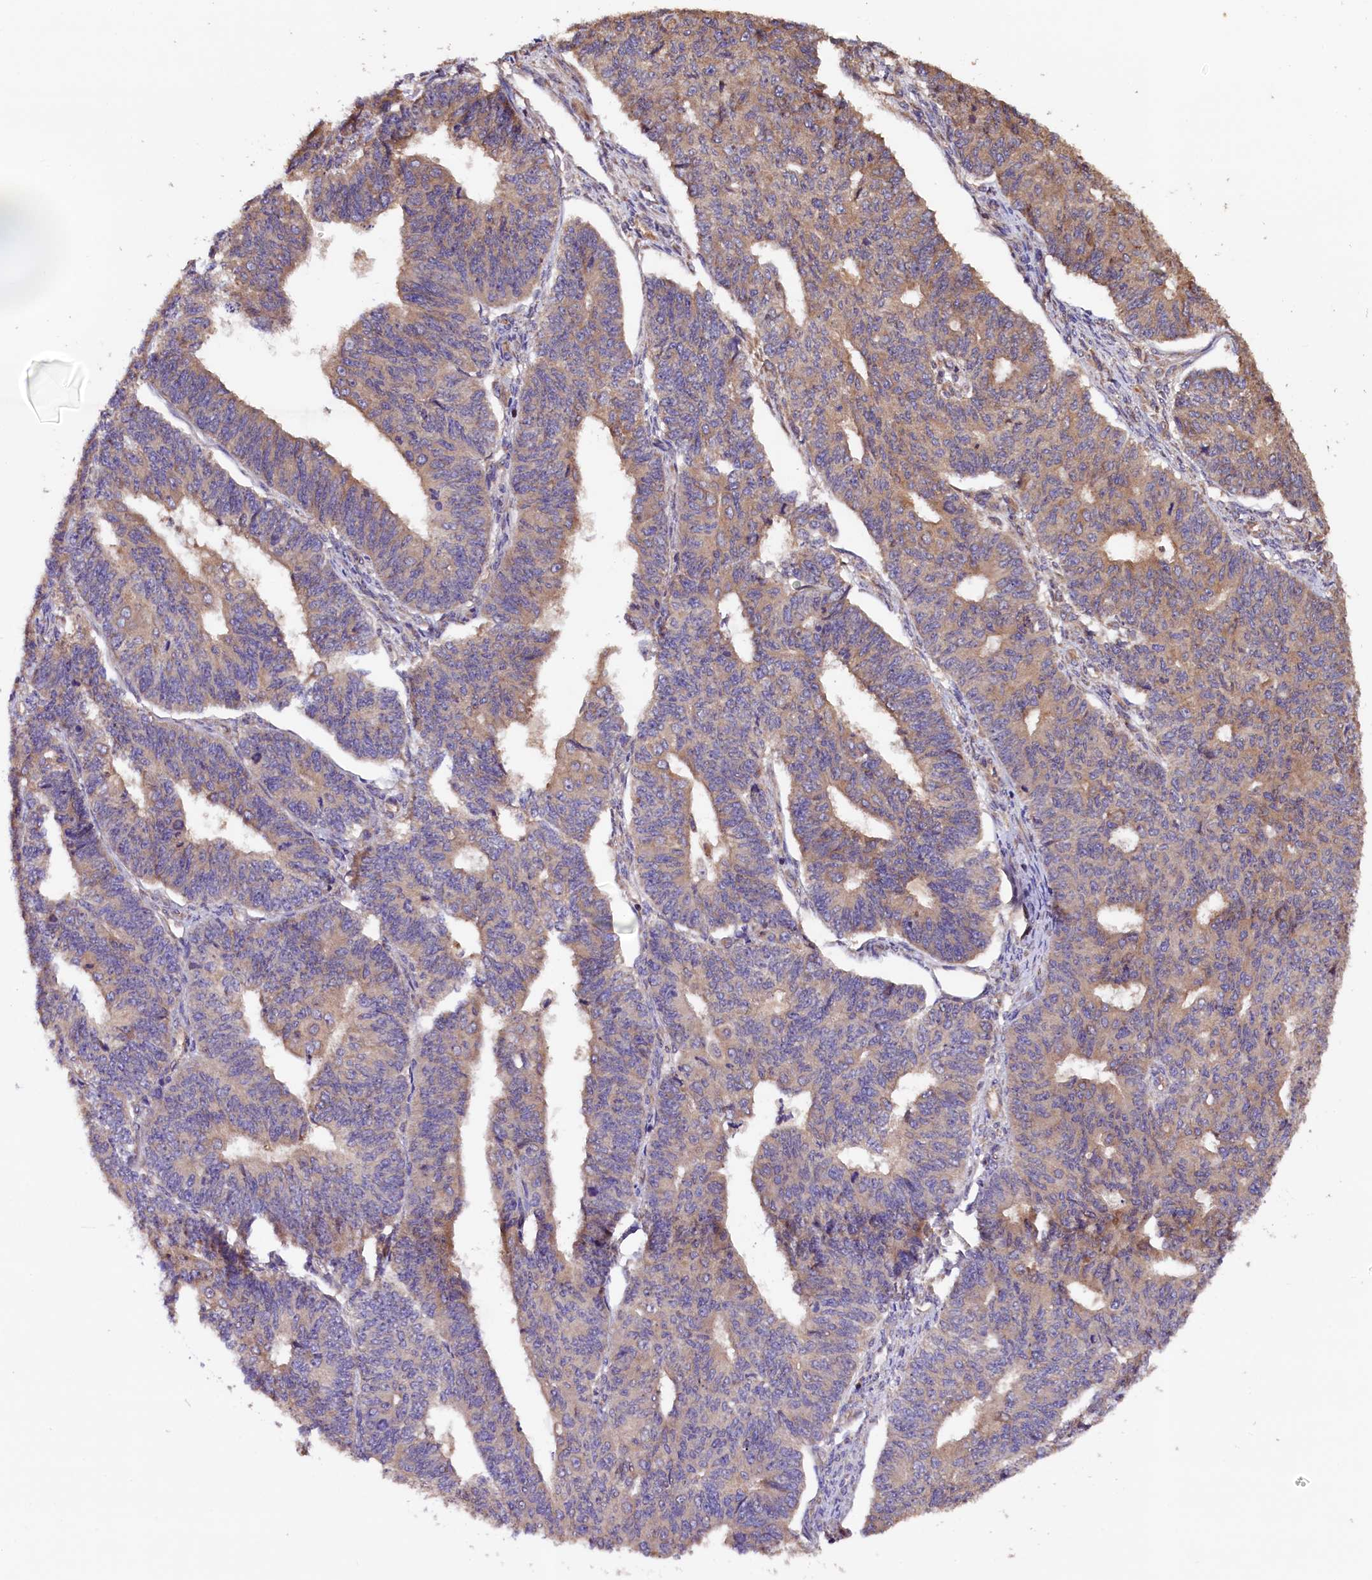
{"staining": {"intensity": "weak", "quantity": "25%-75%", "location": "cytoplasmic/membranous"}, "tissue": "endometrial cancer", "cell_type": "Tumor cells", "image_type": "cancer", "snomed": [{"axis": "morphology", "description": "Adenocarcinoma, NOS"}, {"axis": "topography", "description": "Endometrium"}], "caption": "Endometrial cancer (adenocarcinoma) stained for a protein (brown) demonstrates weak cytoplasmic/membranous positive expression in about 25%-75% of tumor cells.", "gene": "KLC2", "patient": {"sex": "female", "age": 32}}